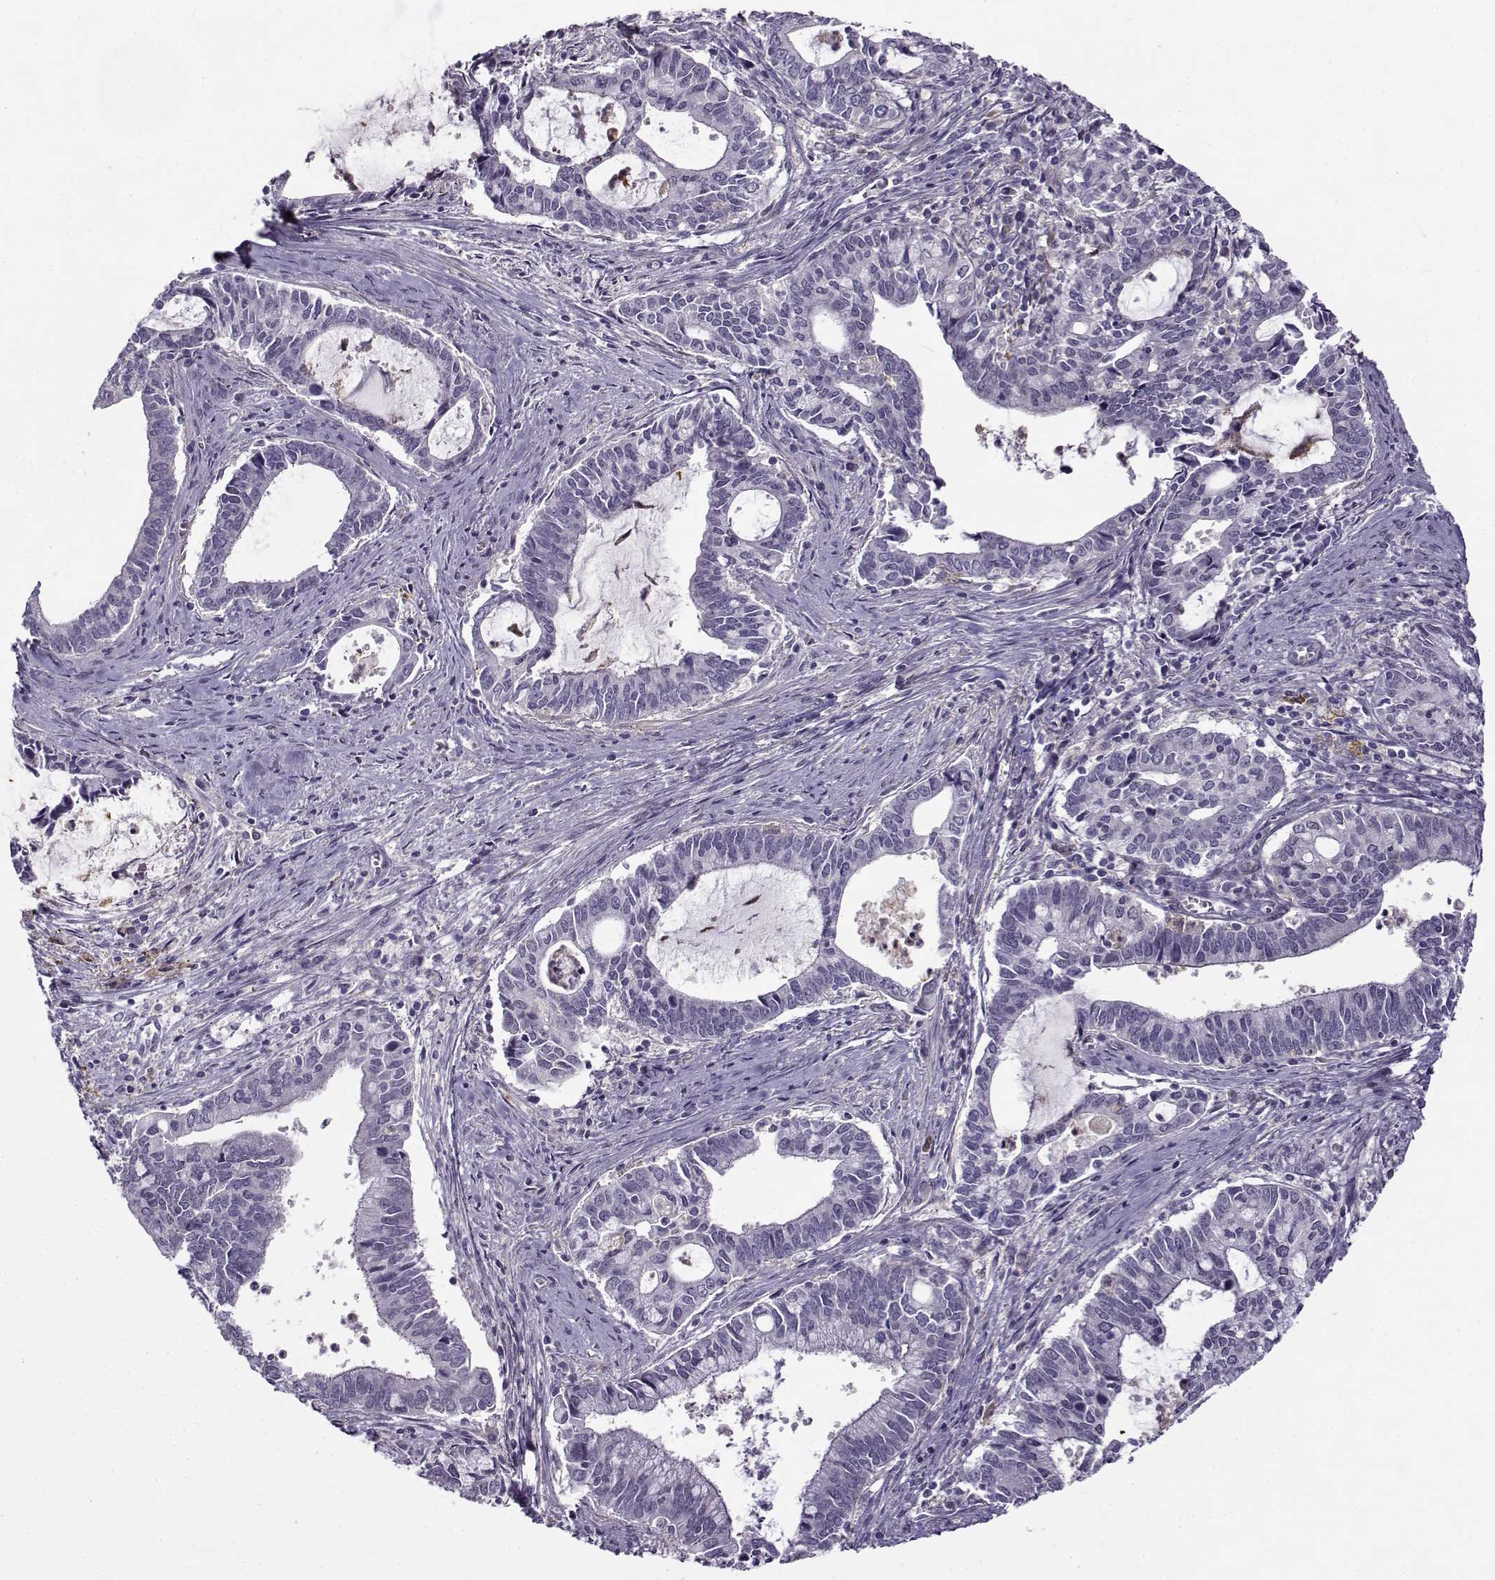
{"staining": {"intensity": "negative", "quantity": "none", "location": "none"}, "tissue": "cervical cancer", "cell_type": "Tumor cells", "image_type": "cancer", "snomed": [{"axis": "morphology", "description": "Adenocarcinoma, NOS"}, {"axis": "topography", "description": "Cervix"}], "caption": "Tumor cells show no significant protein staining in cervical adenocarcinoma. The staining is performed using DAB brown chromogen with nuclei counter-stained in using hematoxylin.", "gene": "UCP3", "patient": {"sex": "female", "age": 42}}